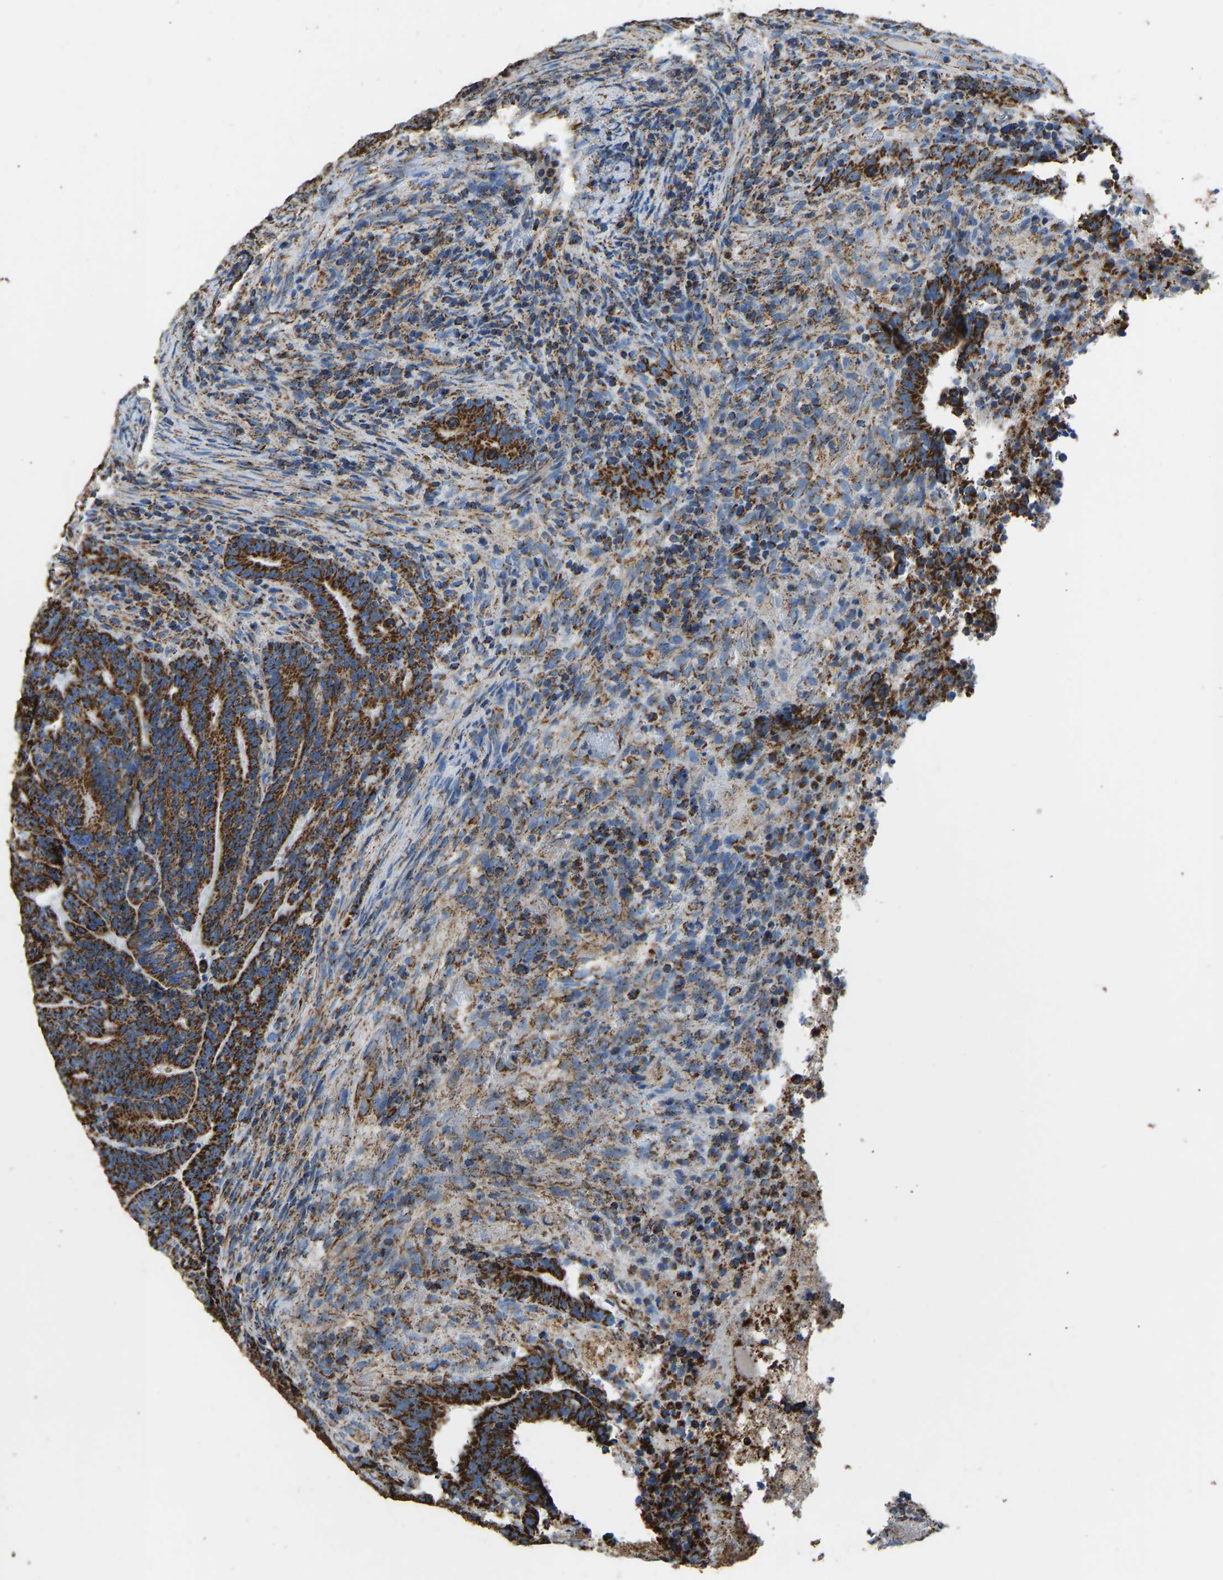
{"staining": {"intensity": "strong", "quantity": ">75%", "location": "cytoplasmic/membranous"}, "tissue": "colorectal cancer", "cell_type": "Tumor cells", "image_type": "cancer", "snomed": [{"axis": "morphology", "description": "Adenocarcinoma, NOS"}, {"axis": "topography", "description": "Colon"}], "caption": "Immunohistochemistry micrograph of neoplastic tissue: colorectal cancer (adenocarcinoma) stained using immunohistochemistry (IHC) demonstrates high levels of strong protein expression localized specifically in the cytoplasmic/membranous of tumor cells, appearing as a cytoplasmic/membranous brown color.", "gene": "IRX6", "patient": {"sex": "female", "age": 66}}